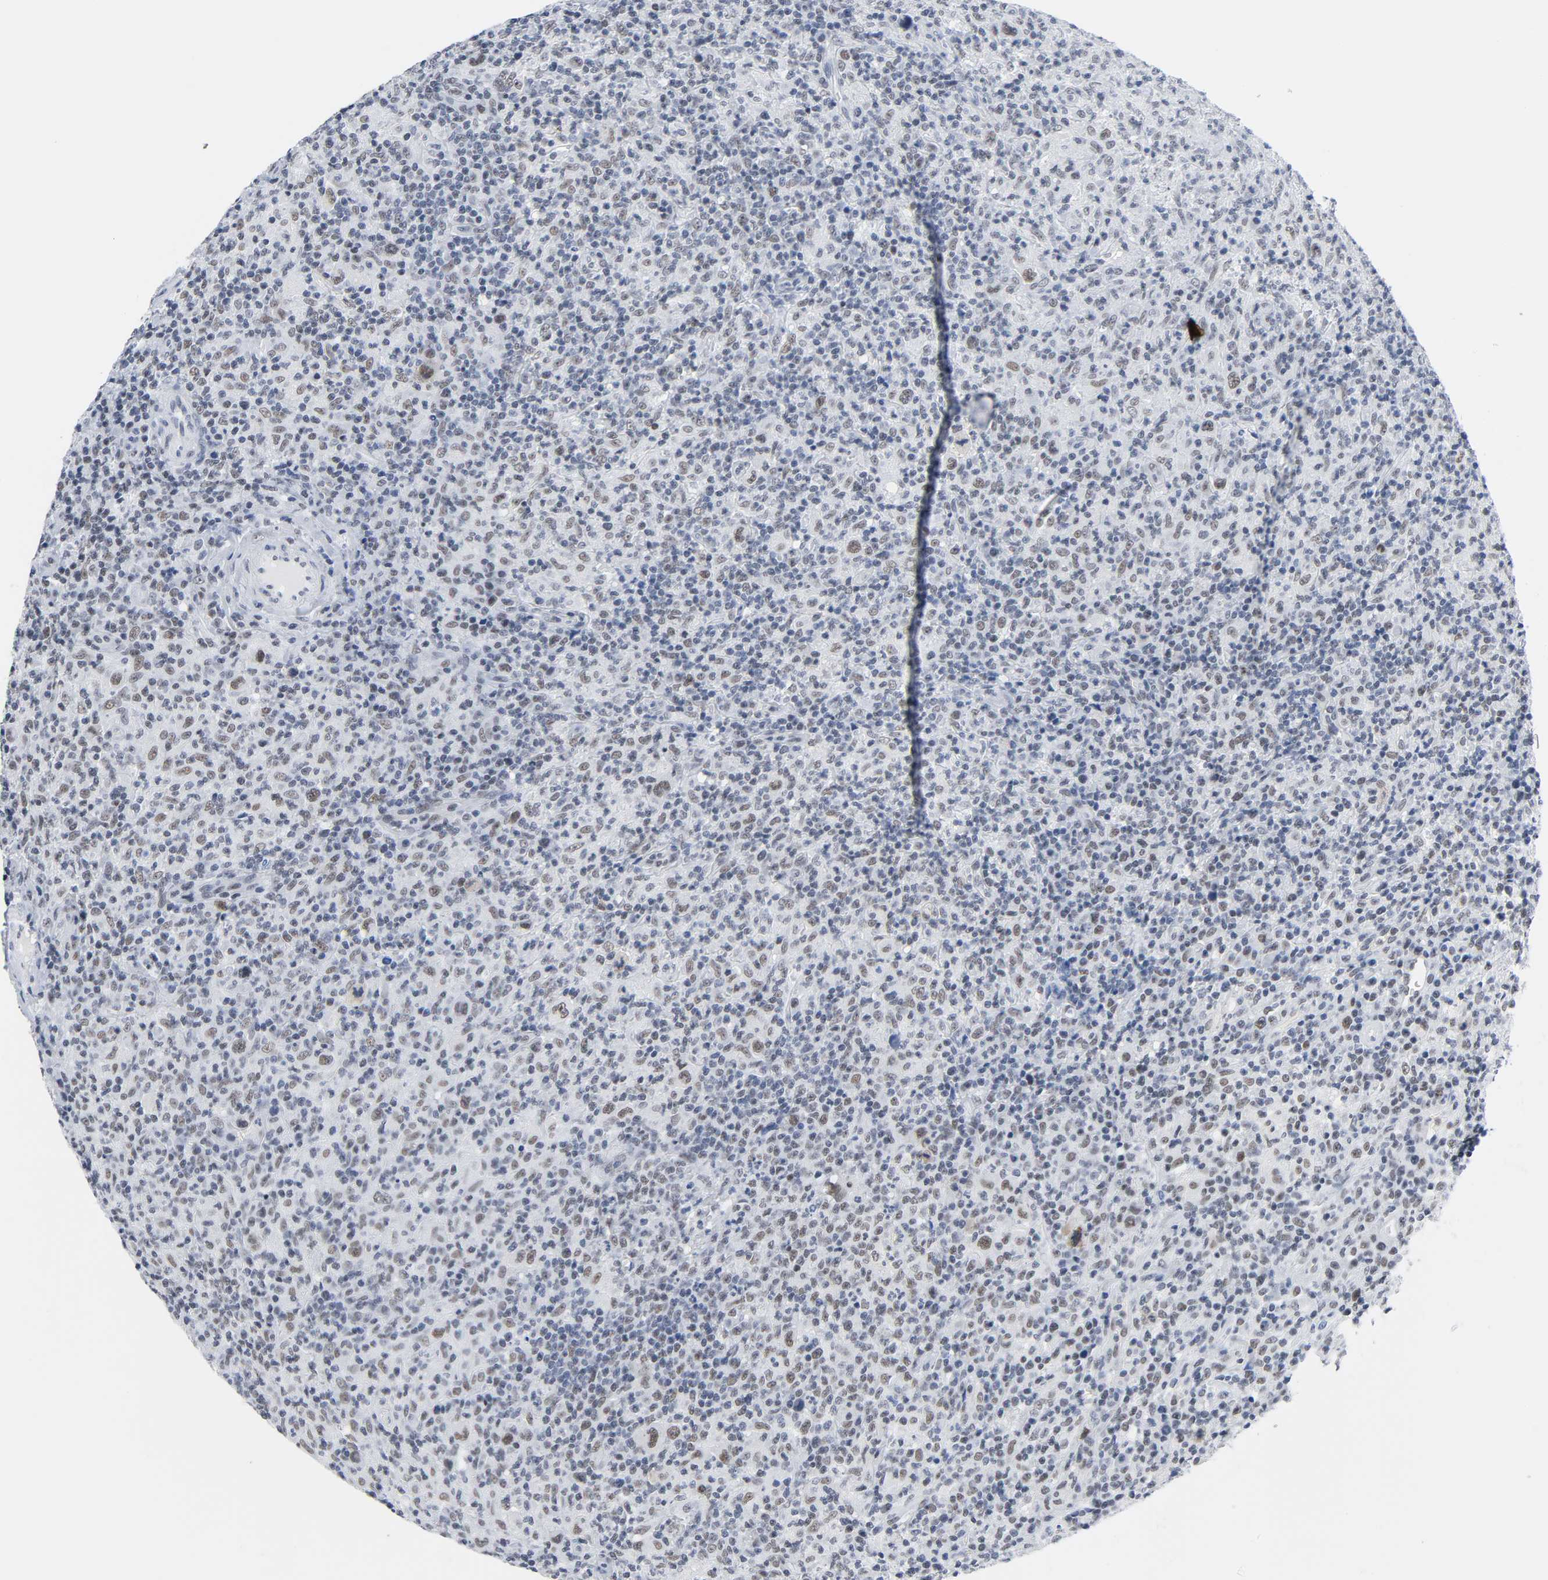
{"staining": {"intensity": "weak", "quantity": "25%-75%", "location": "nuclear"}, "tissue": "lymphoma", "cell_type": "Tumor cells", "image_type": "cancer", "snomed": [{"axis": "morphology", "description": "Hodgkin's disease, NOS"}, {"axis": "topography", "description": "Lymph node"}], "caption": "Approximately 25%-75% of tumor cells in Hodgkin's disease reveal weak nuclear protein expression as visualized by brown immunohistochemical staining.", "gene": "CSTF2", "patient": {"sex": "male", "age": 65}}